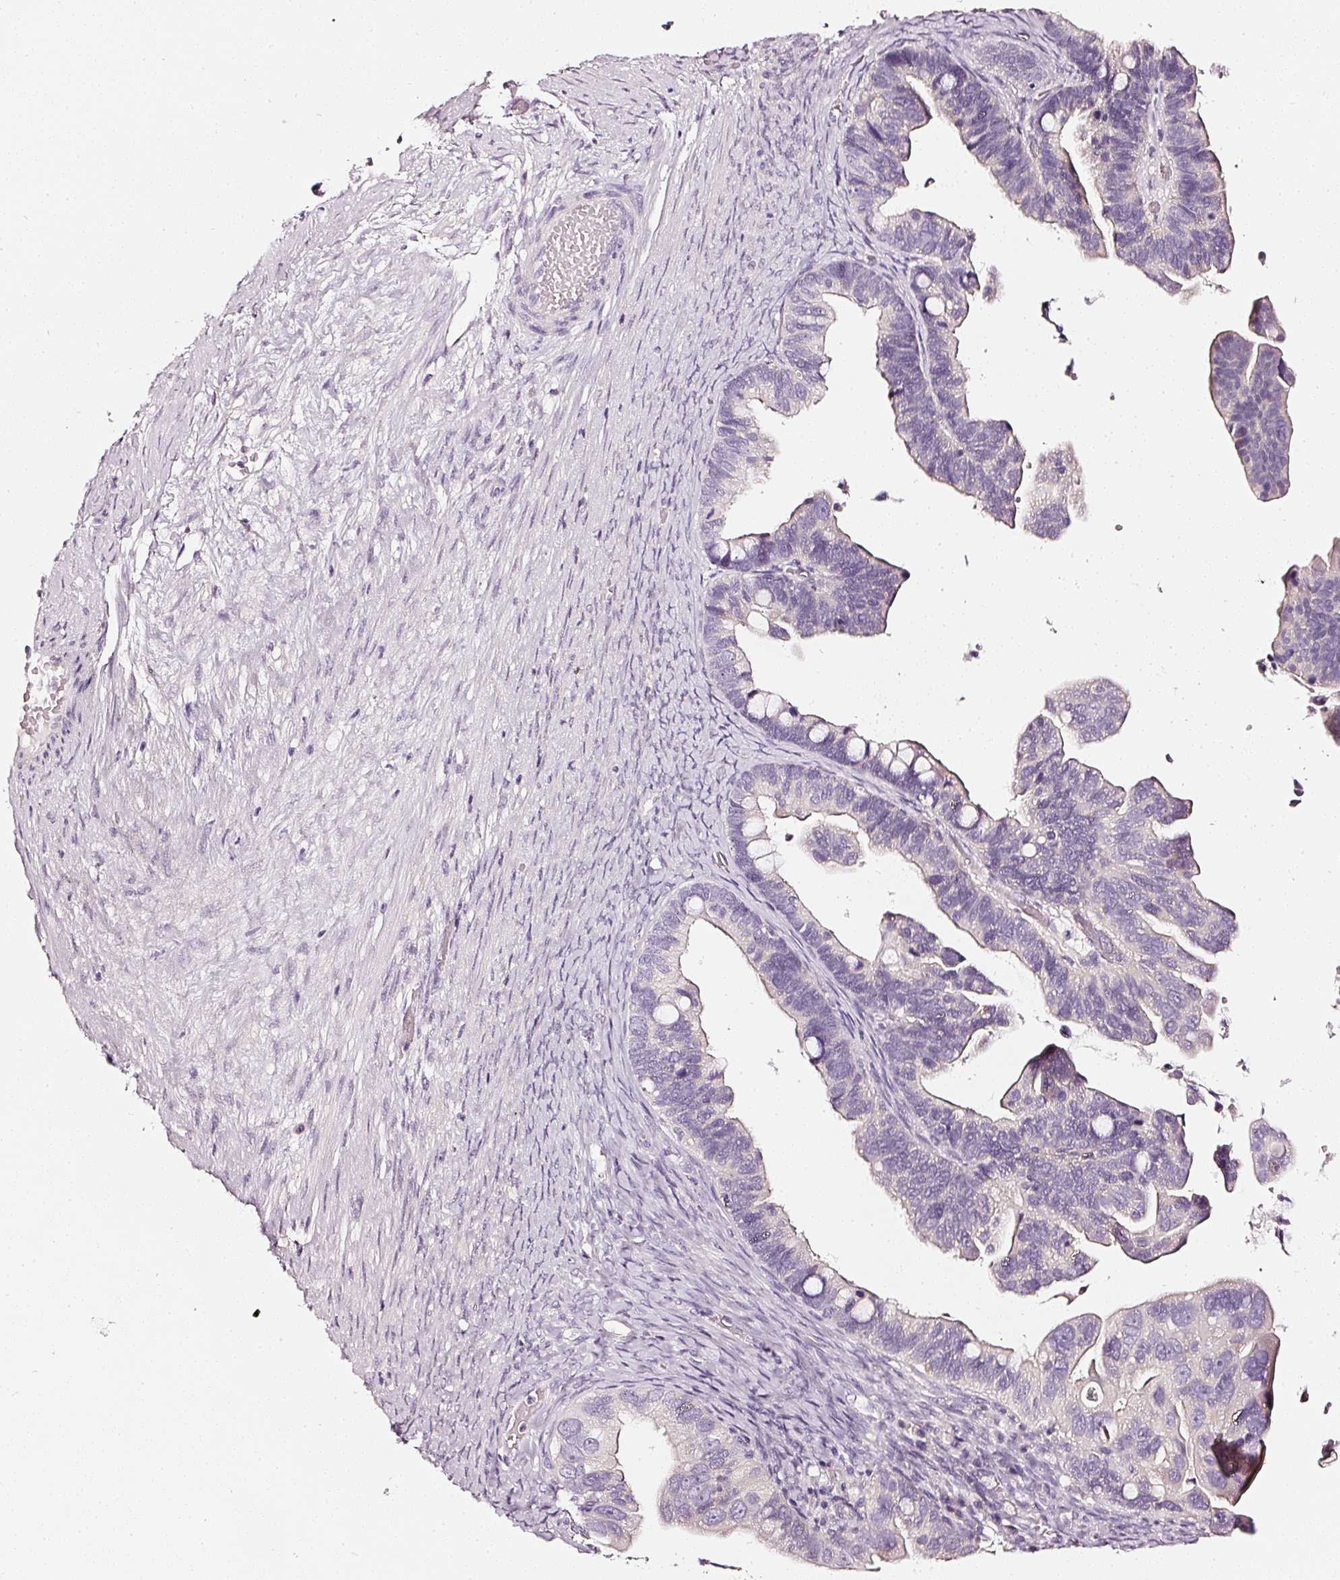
{"staining": {"intensity": "moderate", "quantity": "<25%", "location": "cytoplasmic/membranous"}, "tissue": "ovarian cancer", "cell_type": "Tumor cells", "image_type": "cancer", "snomed": [{"axis": "morphology", "description": "Cystadenocarcinoma, serous, NOS"}, {"axis": "topography", "description": "Ovary"}], "caption": "This is a micrograph of immunohistochemistry (IHC) staining of ovarian cancer, which shows moderate positivity in the cytoplasmic/membranous of tumor cells.", "gene": "CNP", "patient": {"sex": "female", "age": 56}}